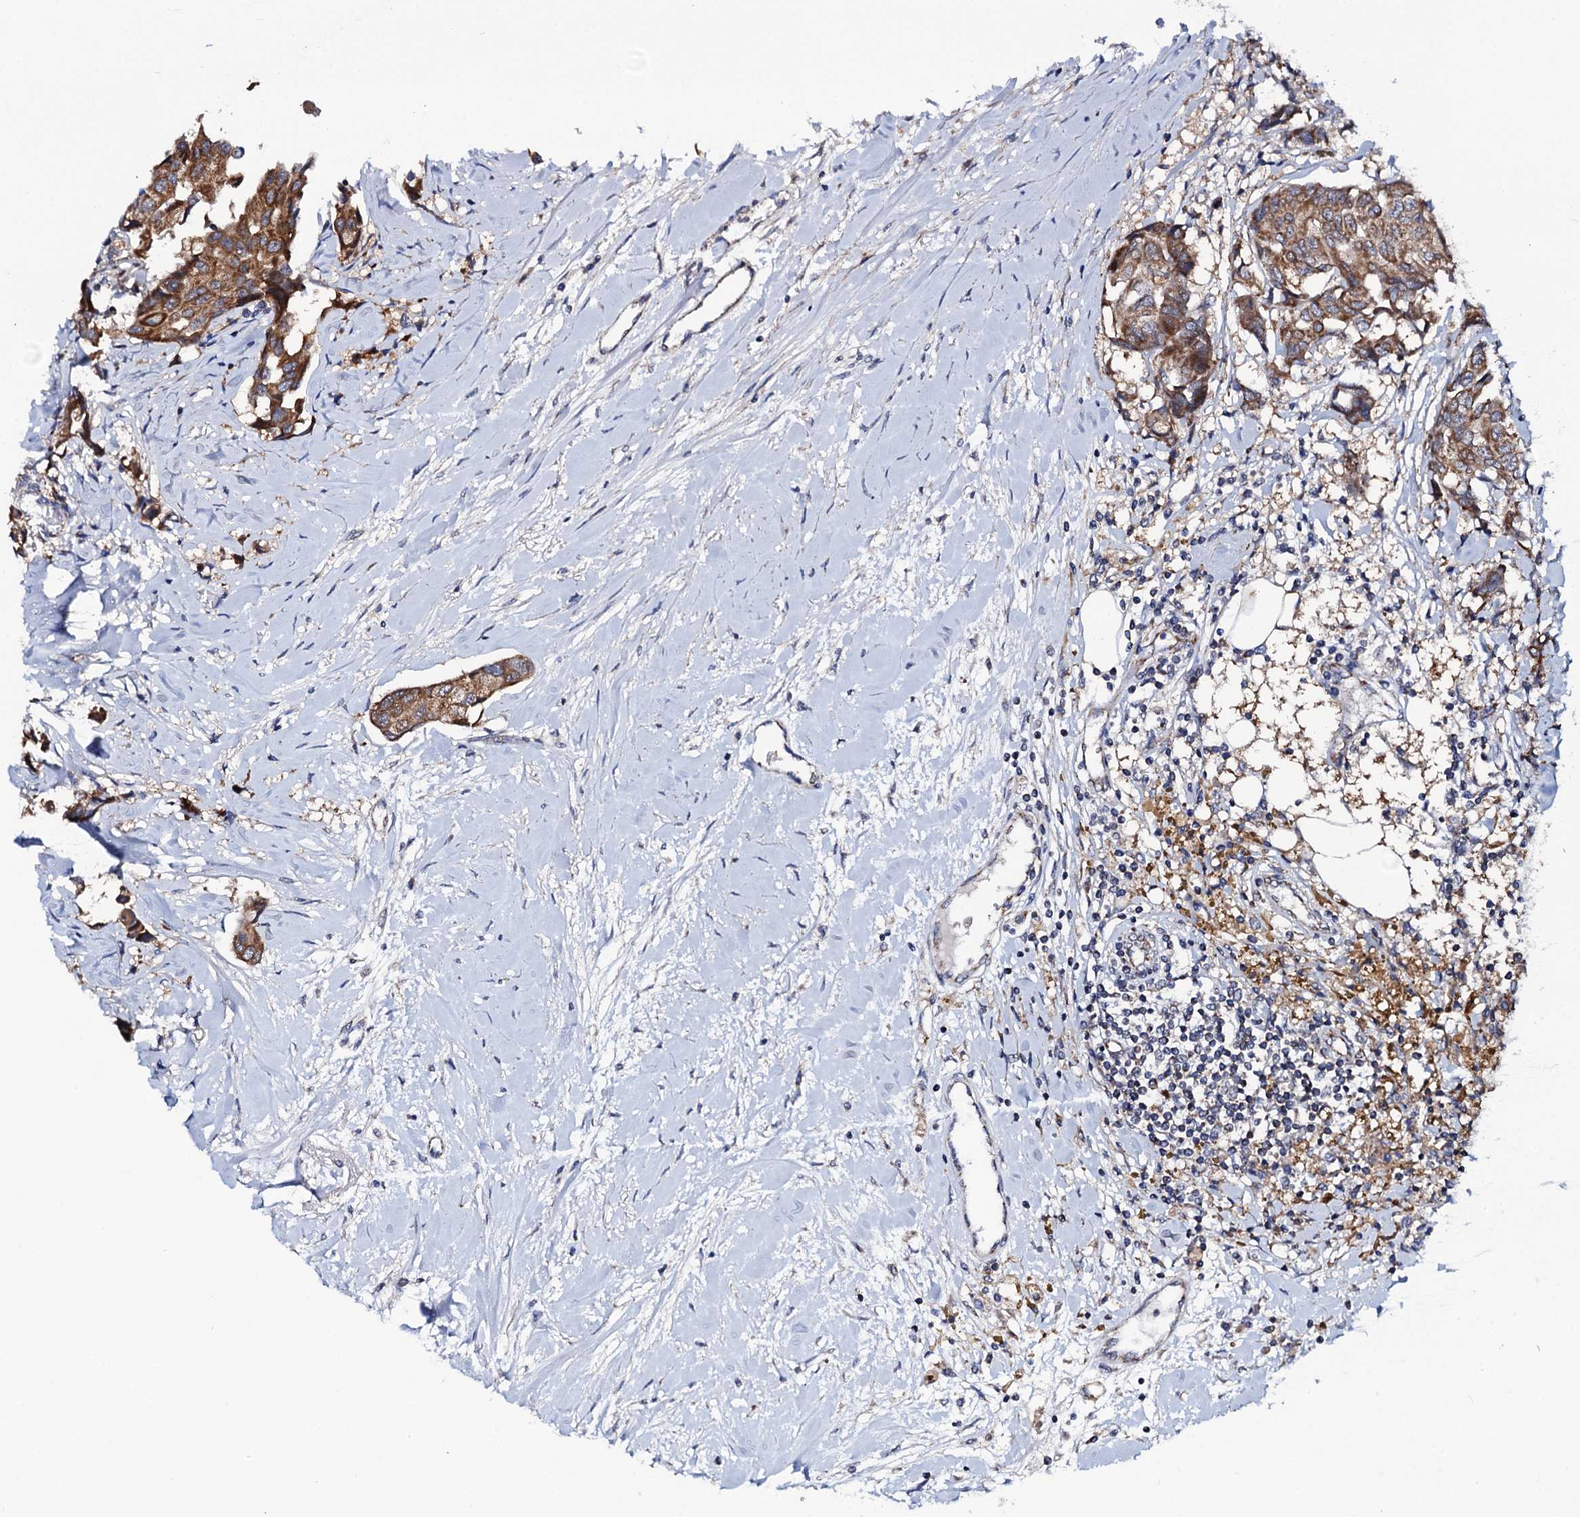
{"staining": {"intensity": "moderate", "quantity": ">75%", "location": "cytoplasmic/membranous"}, "tissue": "breast cancer", "cell_type": "Tumor cells", "image_type": "cancer", "snomed": [{"axis": "morphology", "description": "Duct carcinoma"}, {"axis": "topography", "description": "Breast"}], "caption": "A photomicrograph of intraductal carcinoma (breast) stained for a protein reveals moderate cytoplasmic/membranous brown staining in tumor cells.", "gene": "PTCD3", "patient": {"sex": "female", "age": 80}}